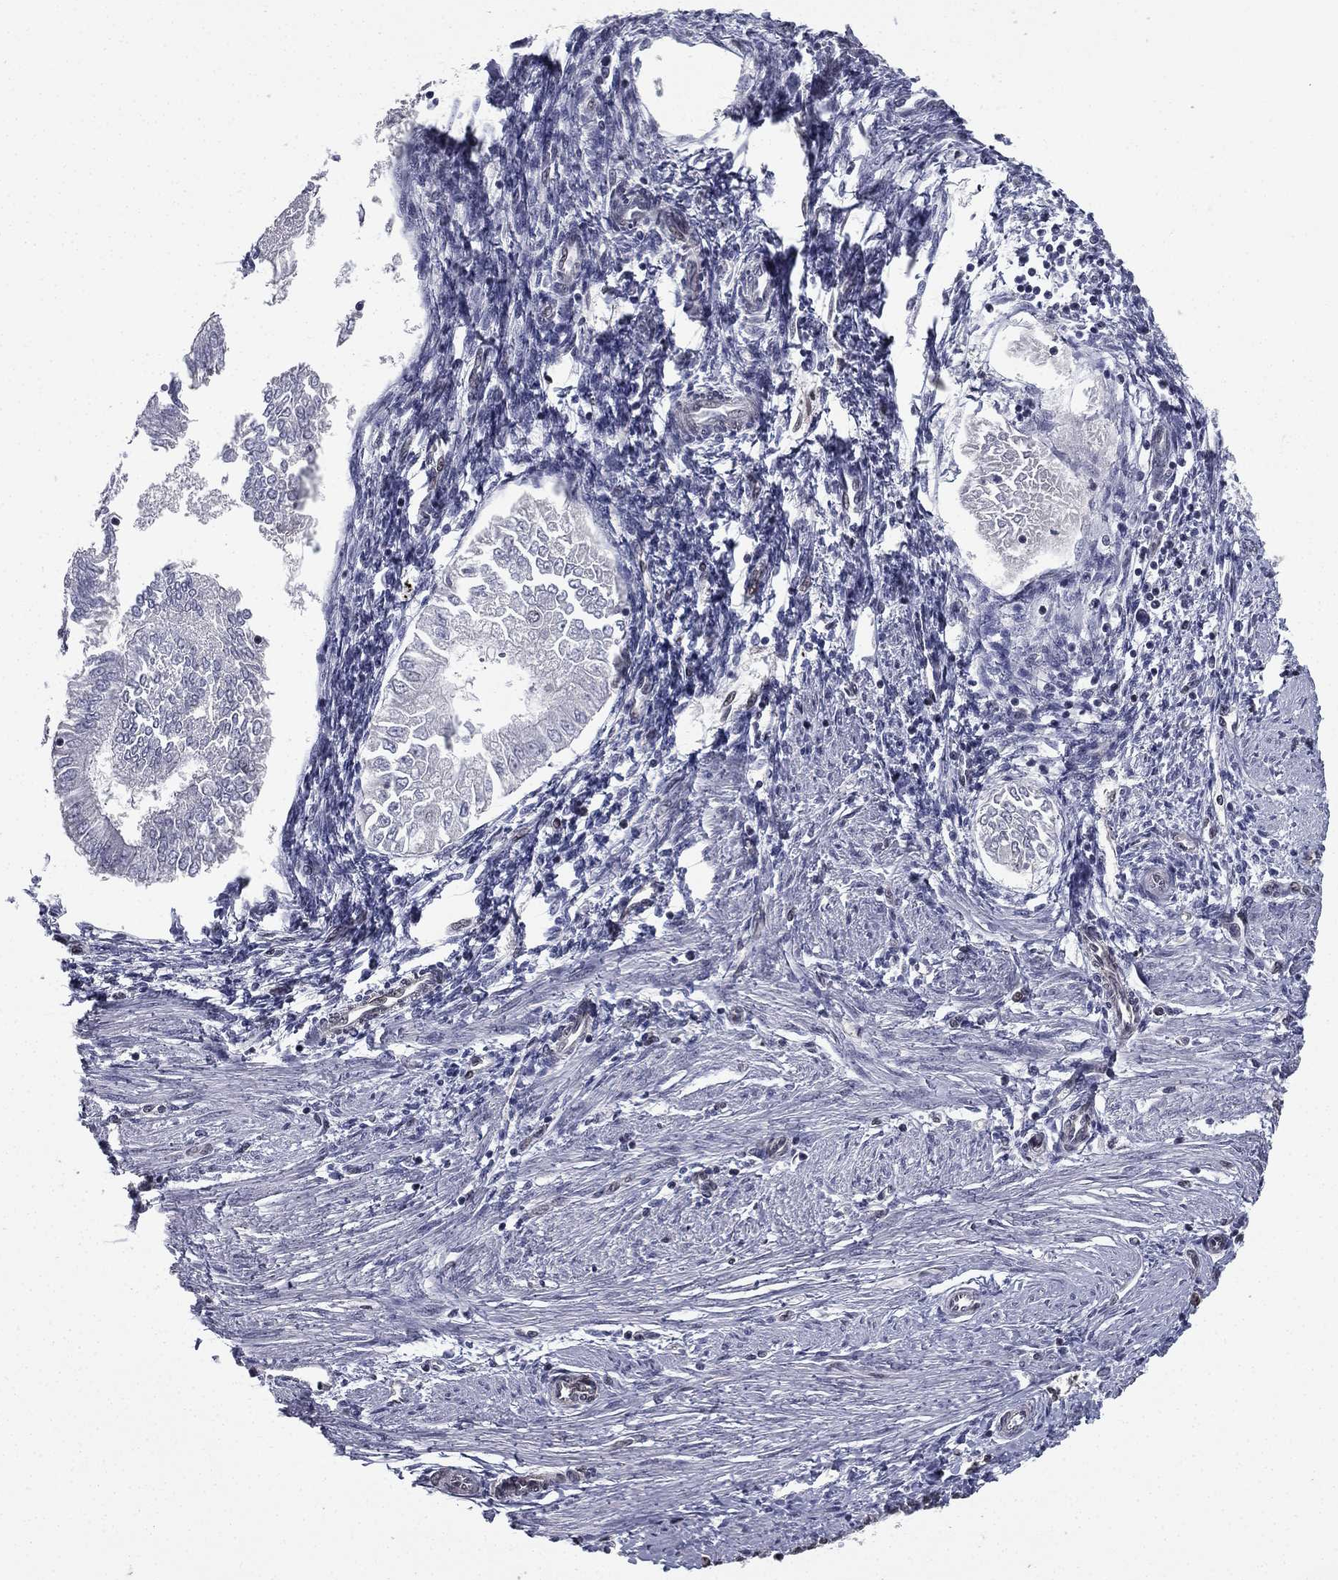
{"staining": {"intensity": "negative", "quantity": "none", "location": "none"}, "tissue": "endometrial cancer", "cell_type": "Tumor cells", "image_type": "cancer", "snomed": [{"axis": "morphology", "description": "Adenocarcinoma, NOS"}, {"axis": "topography", "description": "Endometrium"}], "caption": "An immunohistochemistry micrograph of adenocarcinoma (endometrial) is shown. There is no staining in tumor cells of adenocarcinoma (endometrial). Brightfield microscopy of IHC stained with DAB (3,3'-diaminobenzidine) (brown) and hematoxylin (blue), captured at high magnification.", "gene": "RARB", "patient": {"sex": "female", "age": 53}}